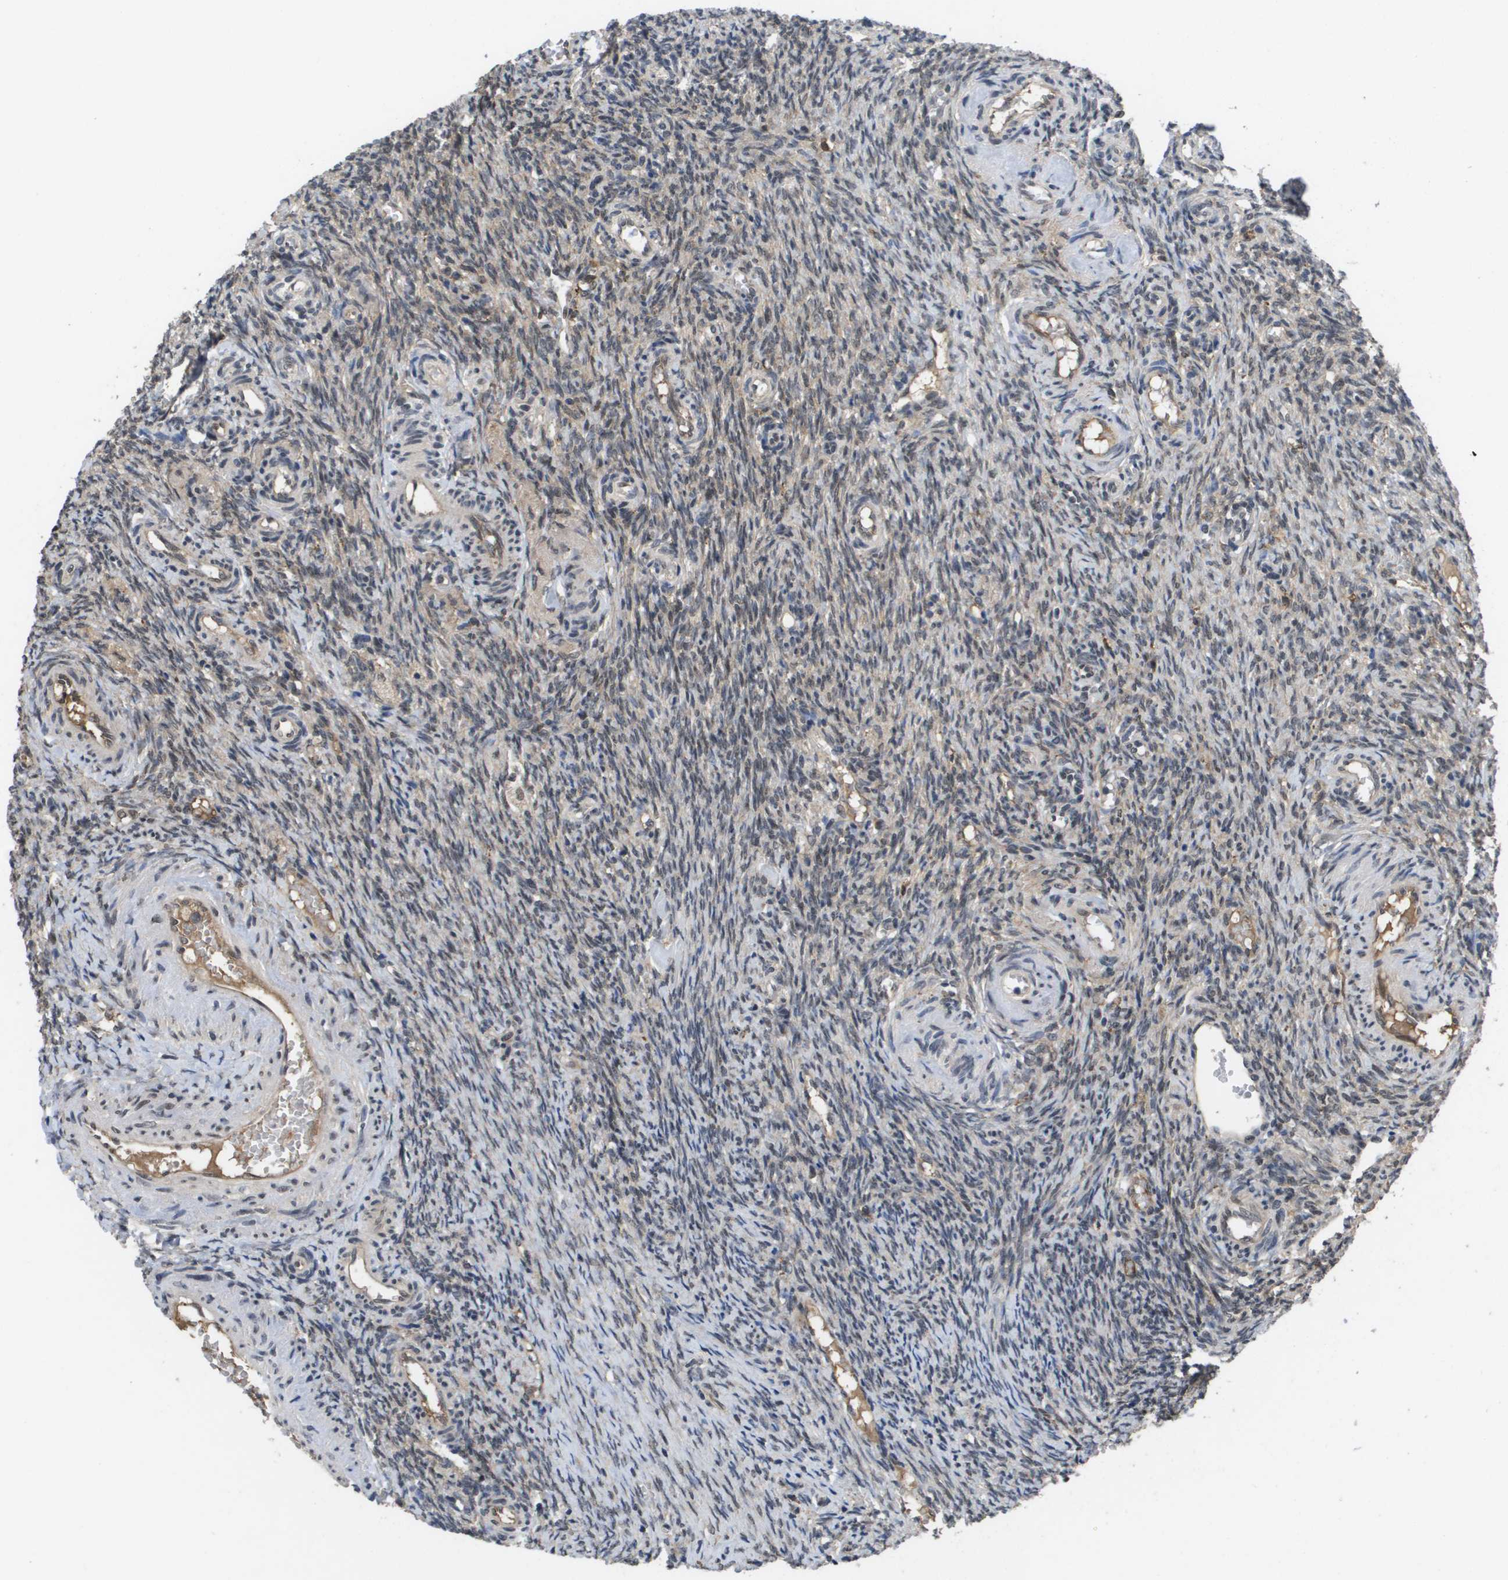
{"staining": {"intensity": "weak", "quantity": "<25%", "location": "cytoplasmic/membranous,nuclear"}, "tissue": "ovary", "cell_type": "Follicle cells", "image_type": "normal", "snomed": [{"axis": "morphology", "description": "Normal tissue, NOS"}, {"axis": "topography", "description": "Ovary"}], "caption": "The histopathology image demonstrates no staining of follicle cells in normal ovary. Nuclei are stained in blue.", "gene": "AMBRA1", "patient": {"sex": "female", "age": 41}}